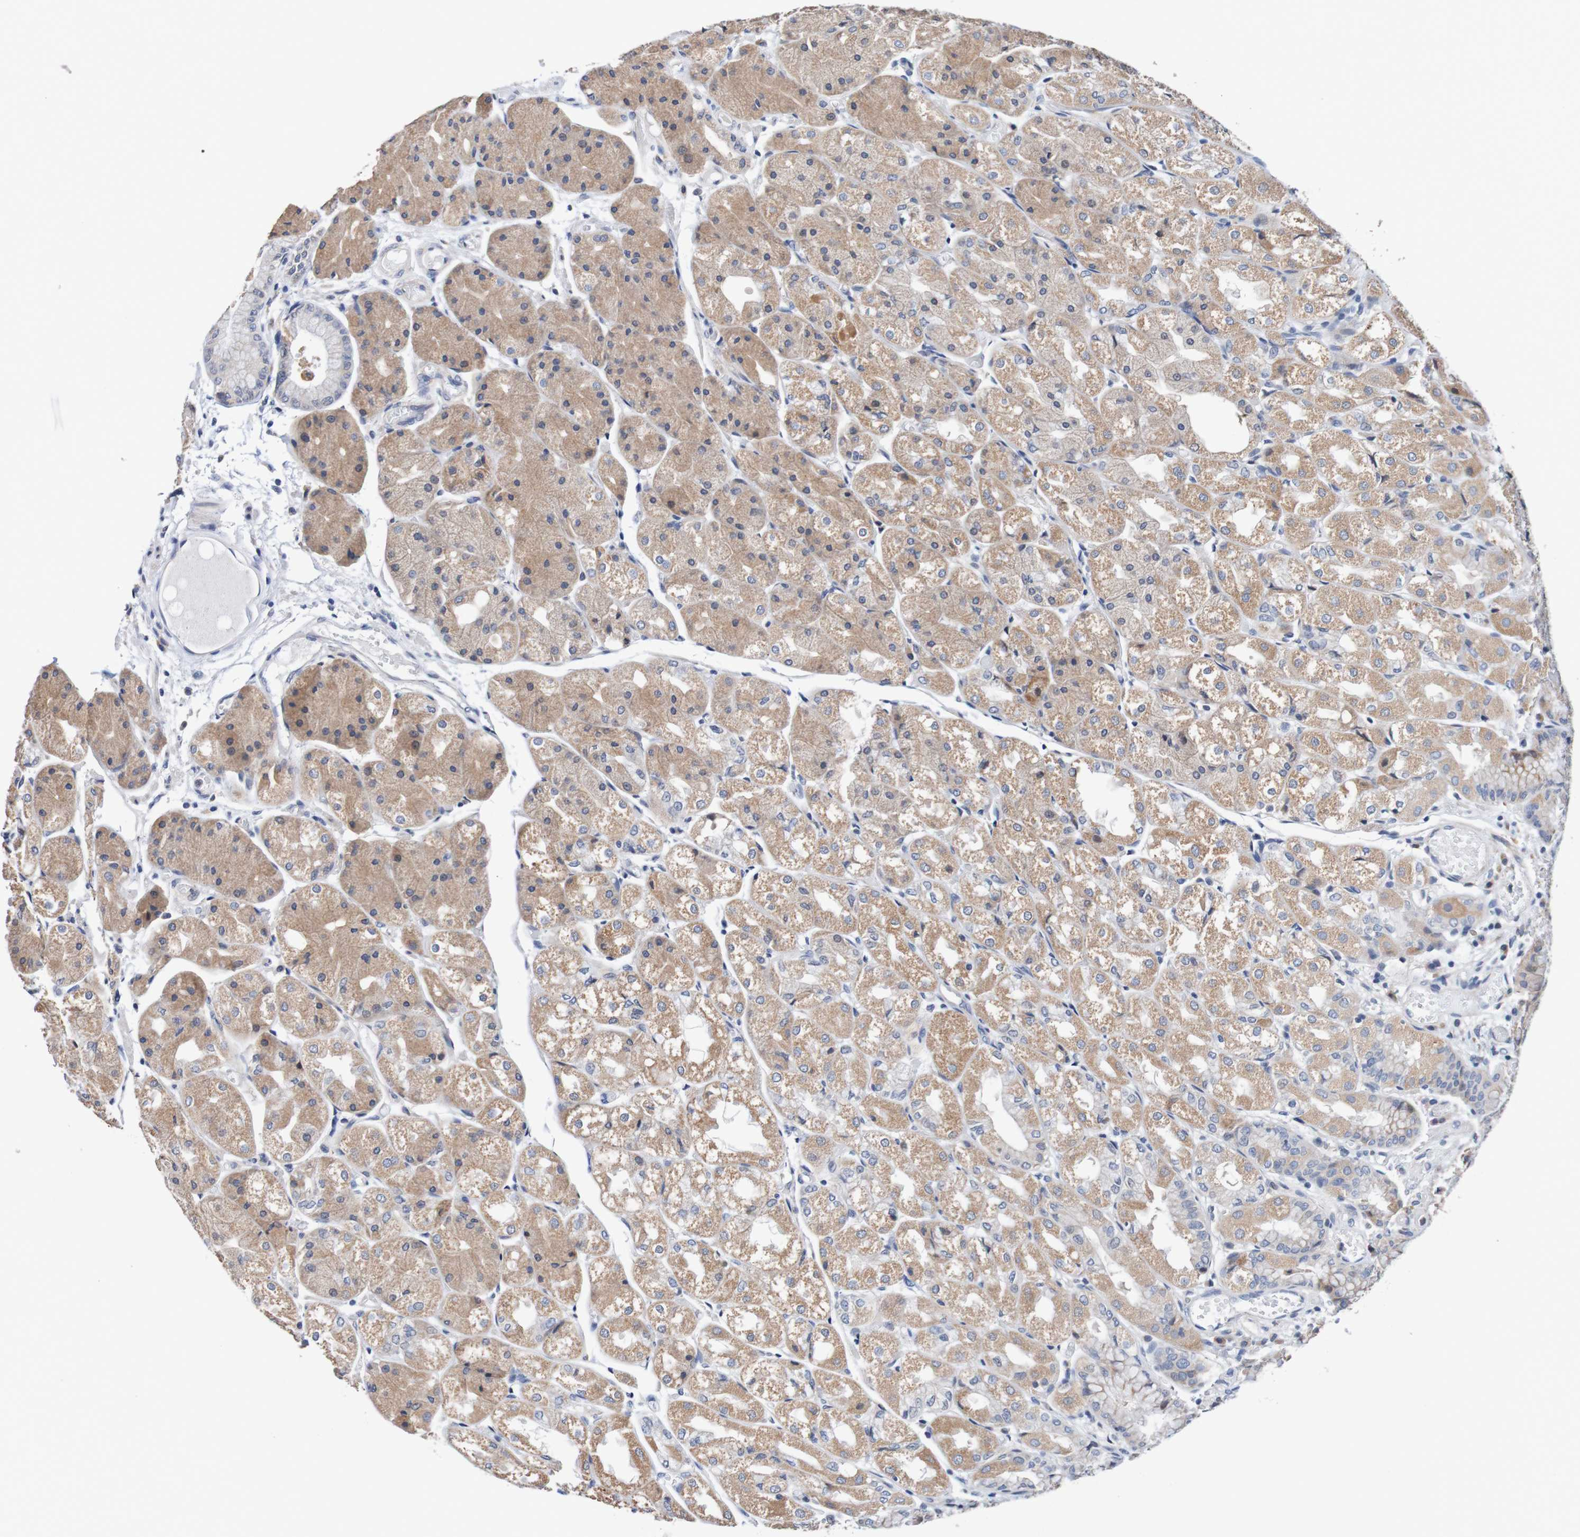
{"staining": {"intensity": "moderate", "quantity": ">75%", "location": "cytoplasmic/membranous"}, "tissue": "stomach", "cell_type": "Glandular cells", "image_type": "normal", "snomed": [{"axis": "morphology", "description": "Normal tissue, NOS"}, {"axis": "topography", "description": "Stomach, upper"}], "caption": "The photomicrograph reveals immunohistochemical staining of benign stomach. There is moderate cytoplasmic/membranous positivity is present in approximately >75% of glandular cells.", "gene": "FIBP", "patient": {"sex": "male", "age": 72}}